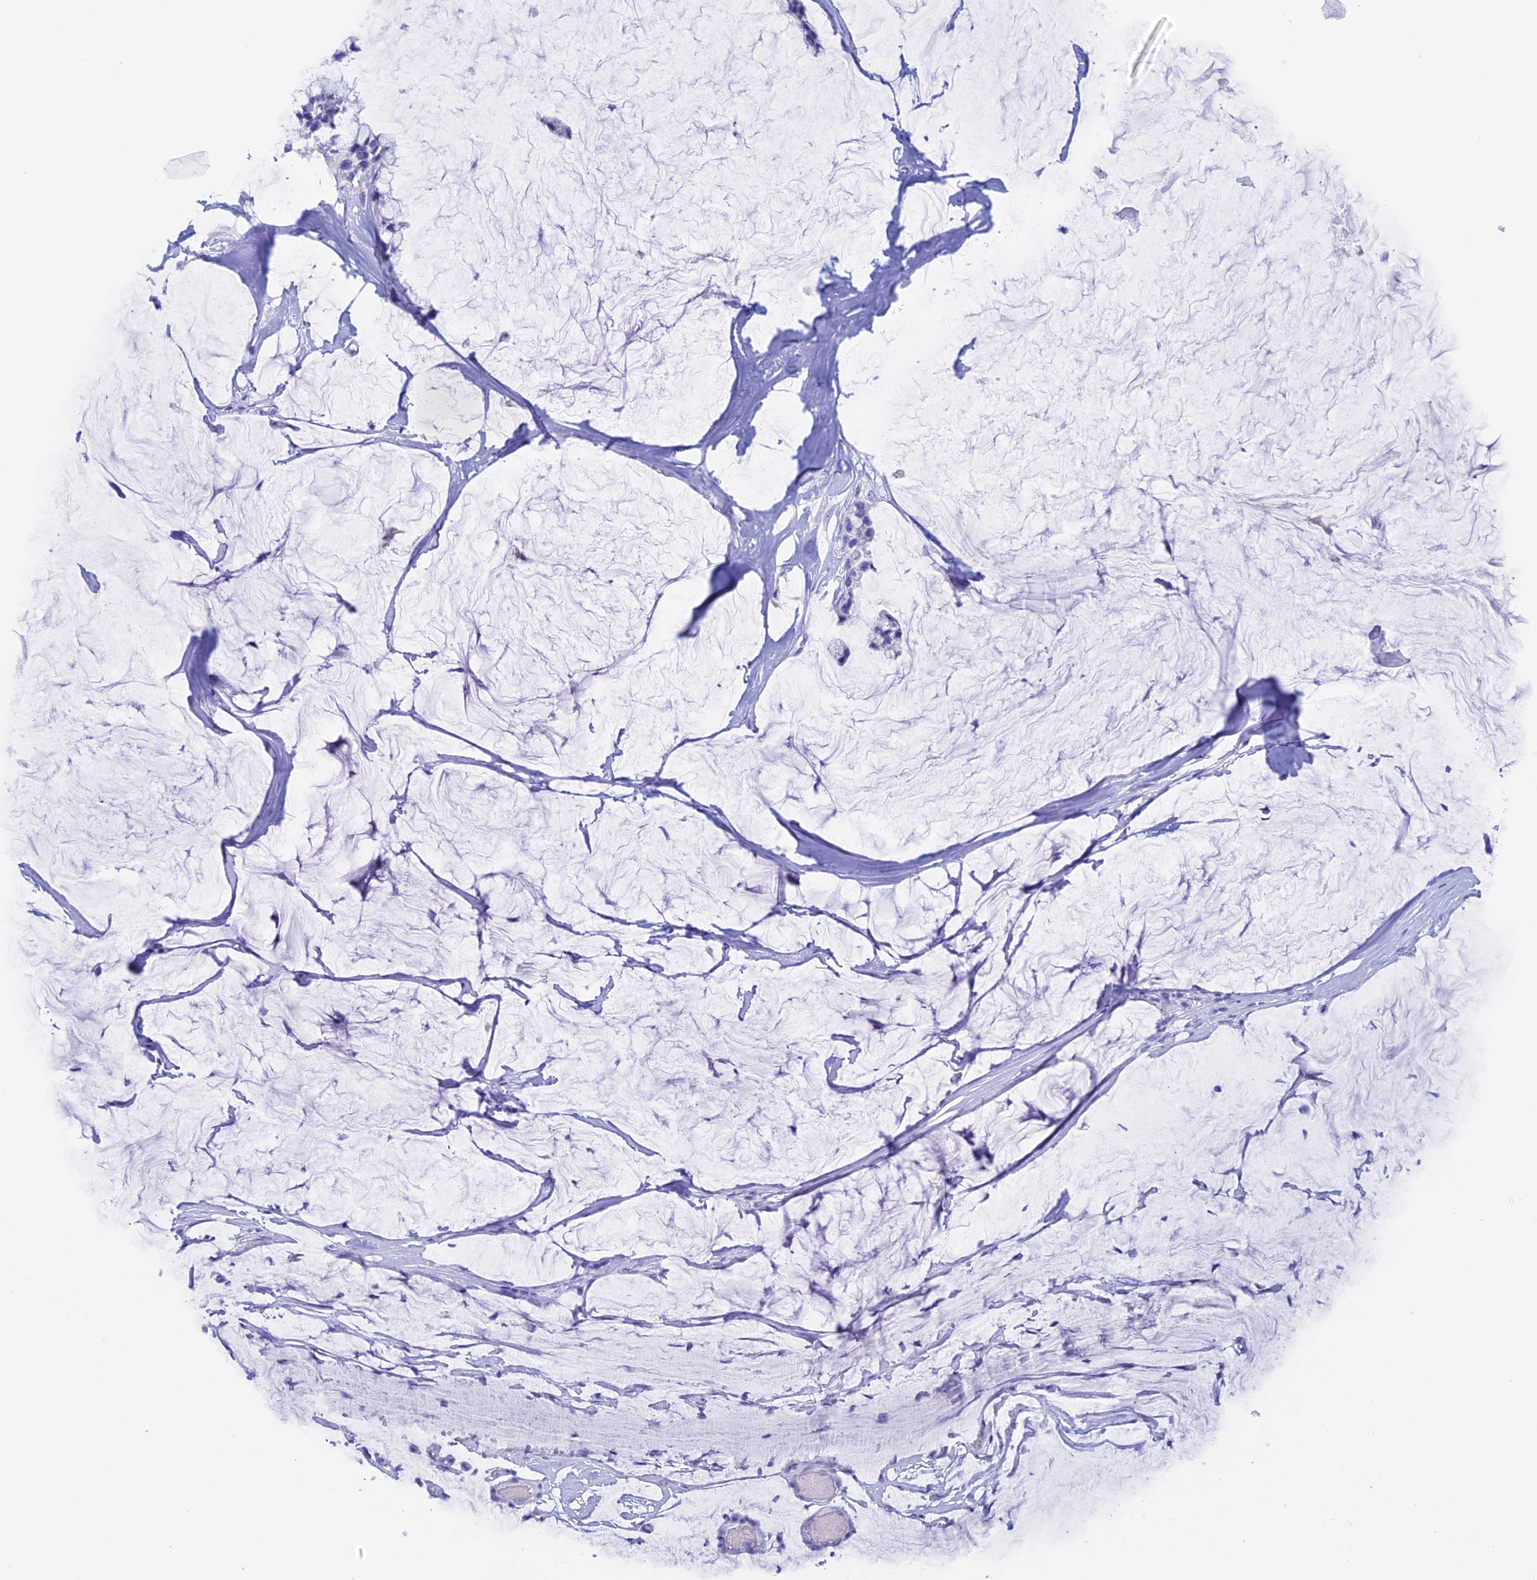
{"staining": {"intensity": "negative", "quantity": "none", "location": "none"}, "tissue": "ovarian cancer", "cell_type": "Tumor cells", "image_type": "cancer", "snomed": [{"axis": "morphology", "description": "Cystadenocarcinoma, mucinous, NOS"}, {"axis": "topography", "description": "Ovary"}], "caption": "Tumor cells are negative for brown protein staining in ovarian cancer. (DAB immunohistochemistry with hematoxylin counter stain).", "gene": "PSMC3IP", "patient": {"sex": "female", "age": 39}}